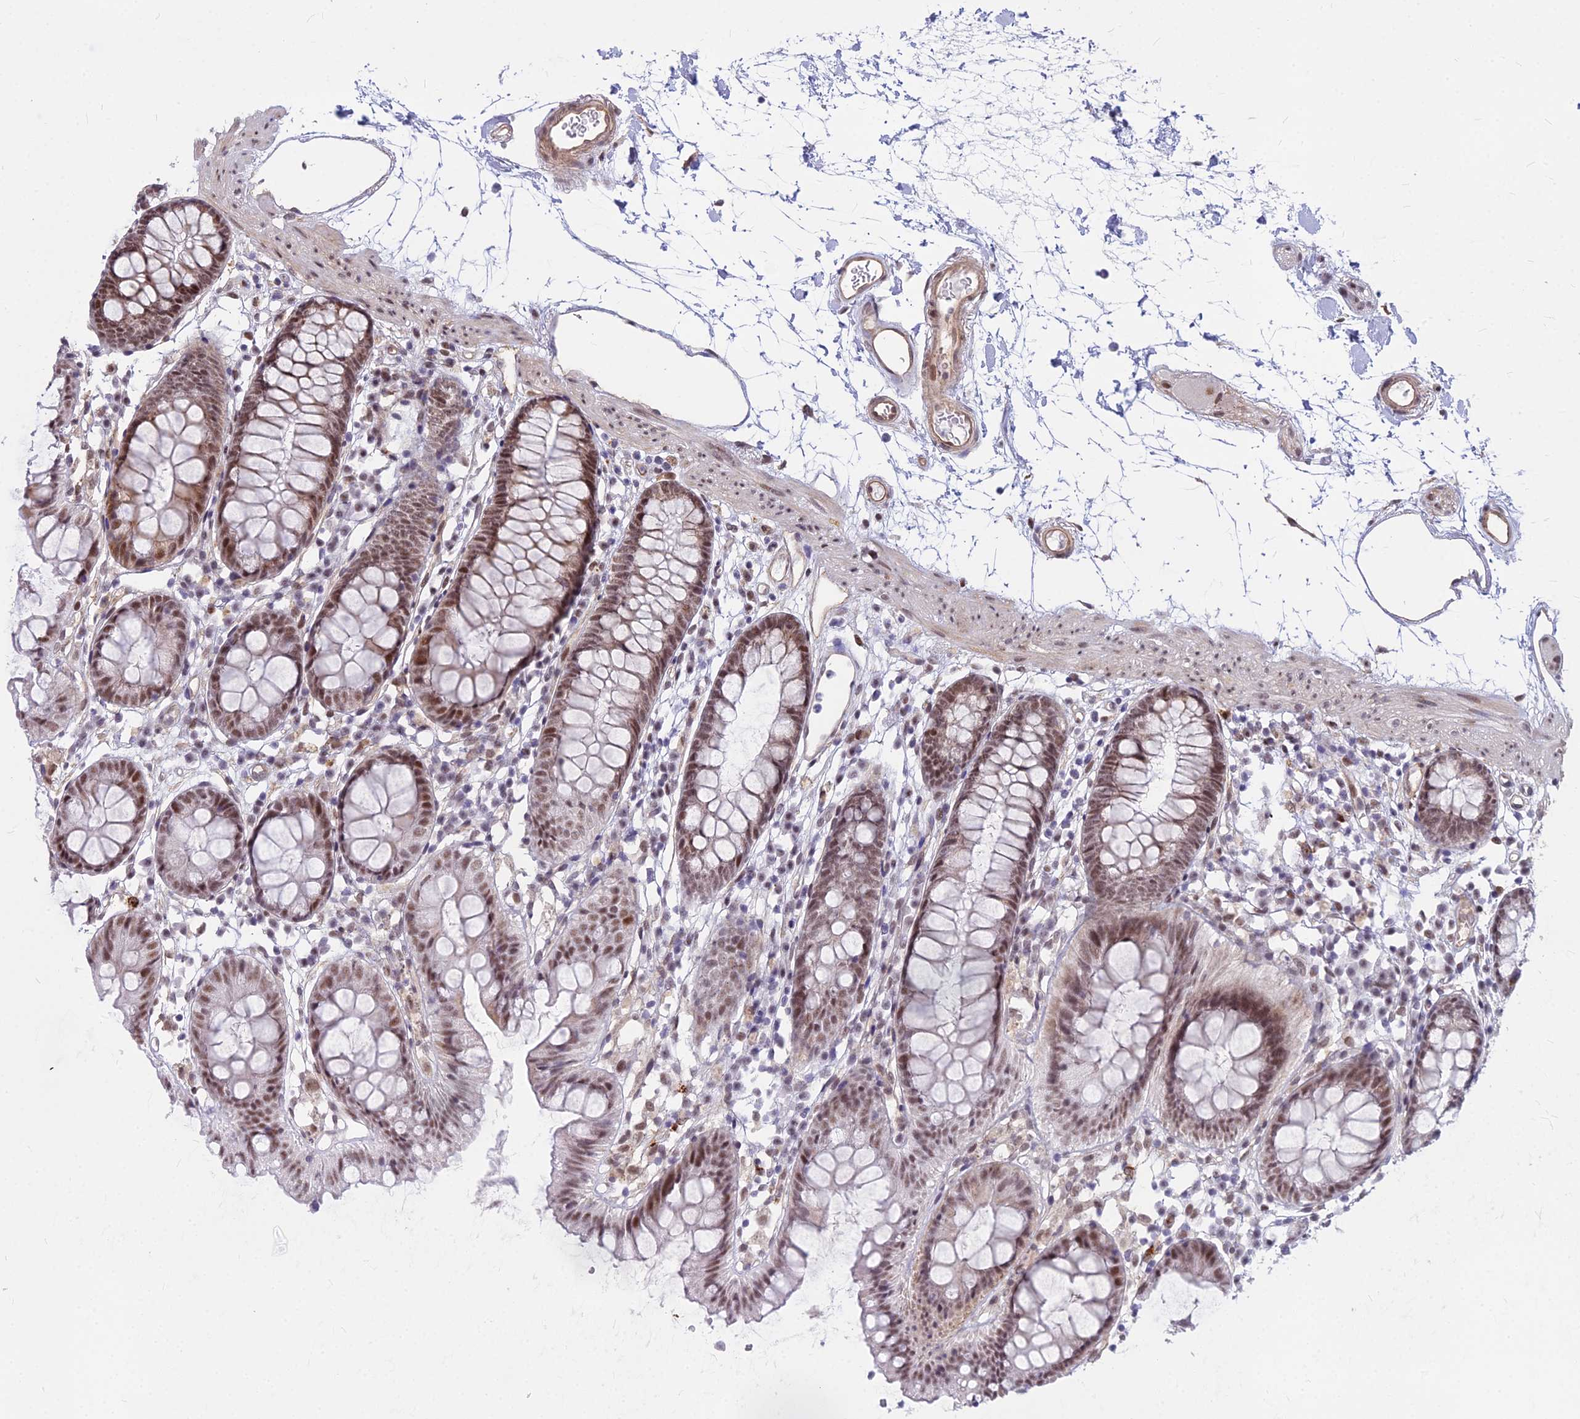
{"staining": {"intensity": "moderate", "quantity": "25%-75%", "location": "cytoplasmic/membranous"}, "tissue": "colon", "cell_type": "Endothelial cells", "image_type": "normal", "snomed": [{"axis": "morphology", "description": "Normal tissue, NOS"}, {"axis": "topography", "description": "Colon"}], "caption": "Endothelial cells display moderate cytoplasmic/membranous expression in about 25%-75% of cells in benign colon. The protein is shown in brown color, while the nuclei are stained blue.", "gene": "ALG10B", "patient": {"sex": "female", "age": 84}}